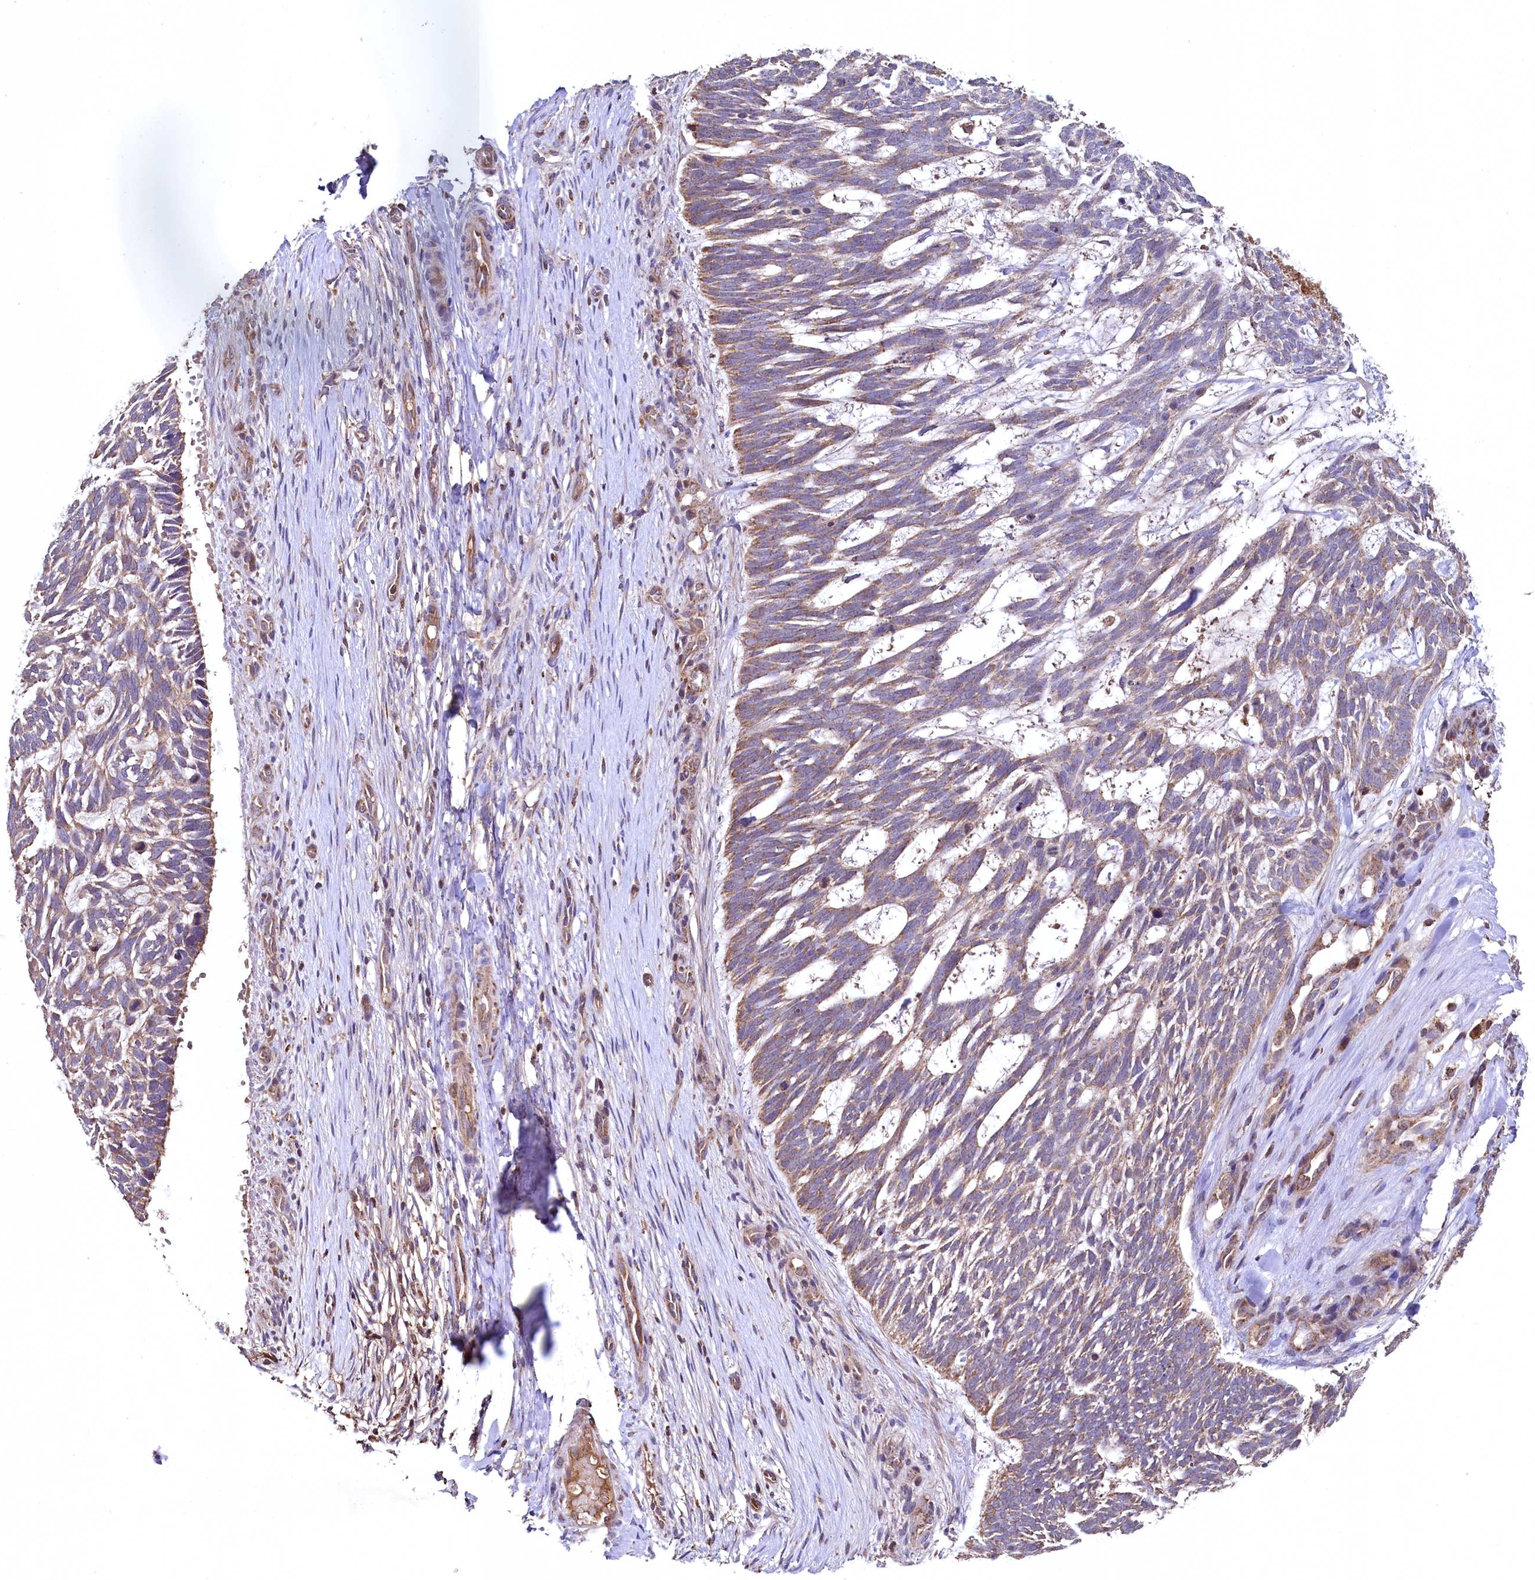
{"staining": {"intensity": "moderate", "quantity": "25%-75%", "location": "cytoplasmic/membranous"}, "tissue": "skin cancer", "cell_type": "Tumor cells", "image_type": "cancer", "snomed": [{"axis": "morphology", "description": "Basal cell carcinoma"}, {"axis": "topography", "description": "Skin"}], "caption": "Immunohistochemistry (IHC) (DAB) staining of skin basal cell carcinoma reveals moderate cytoplasmic/membranous protein expression in about 25%-75% of tumor cells.", "gene": "METTL4", "patient": {"sex": "male", "age": 88}}